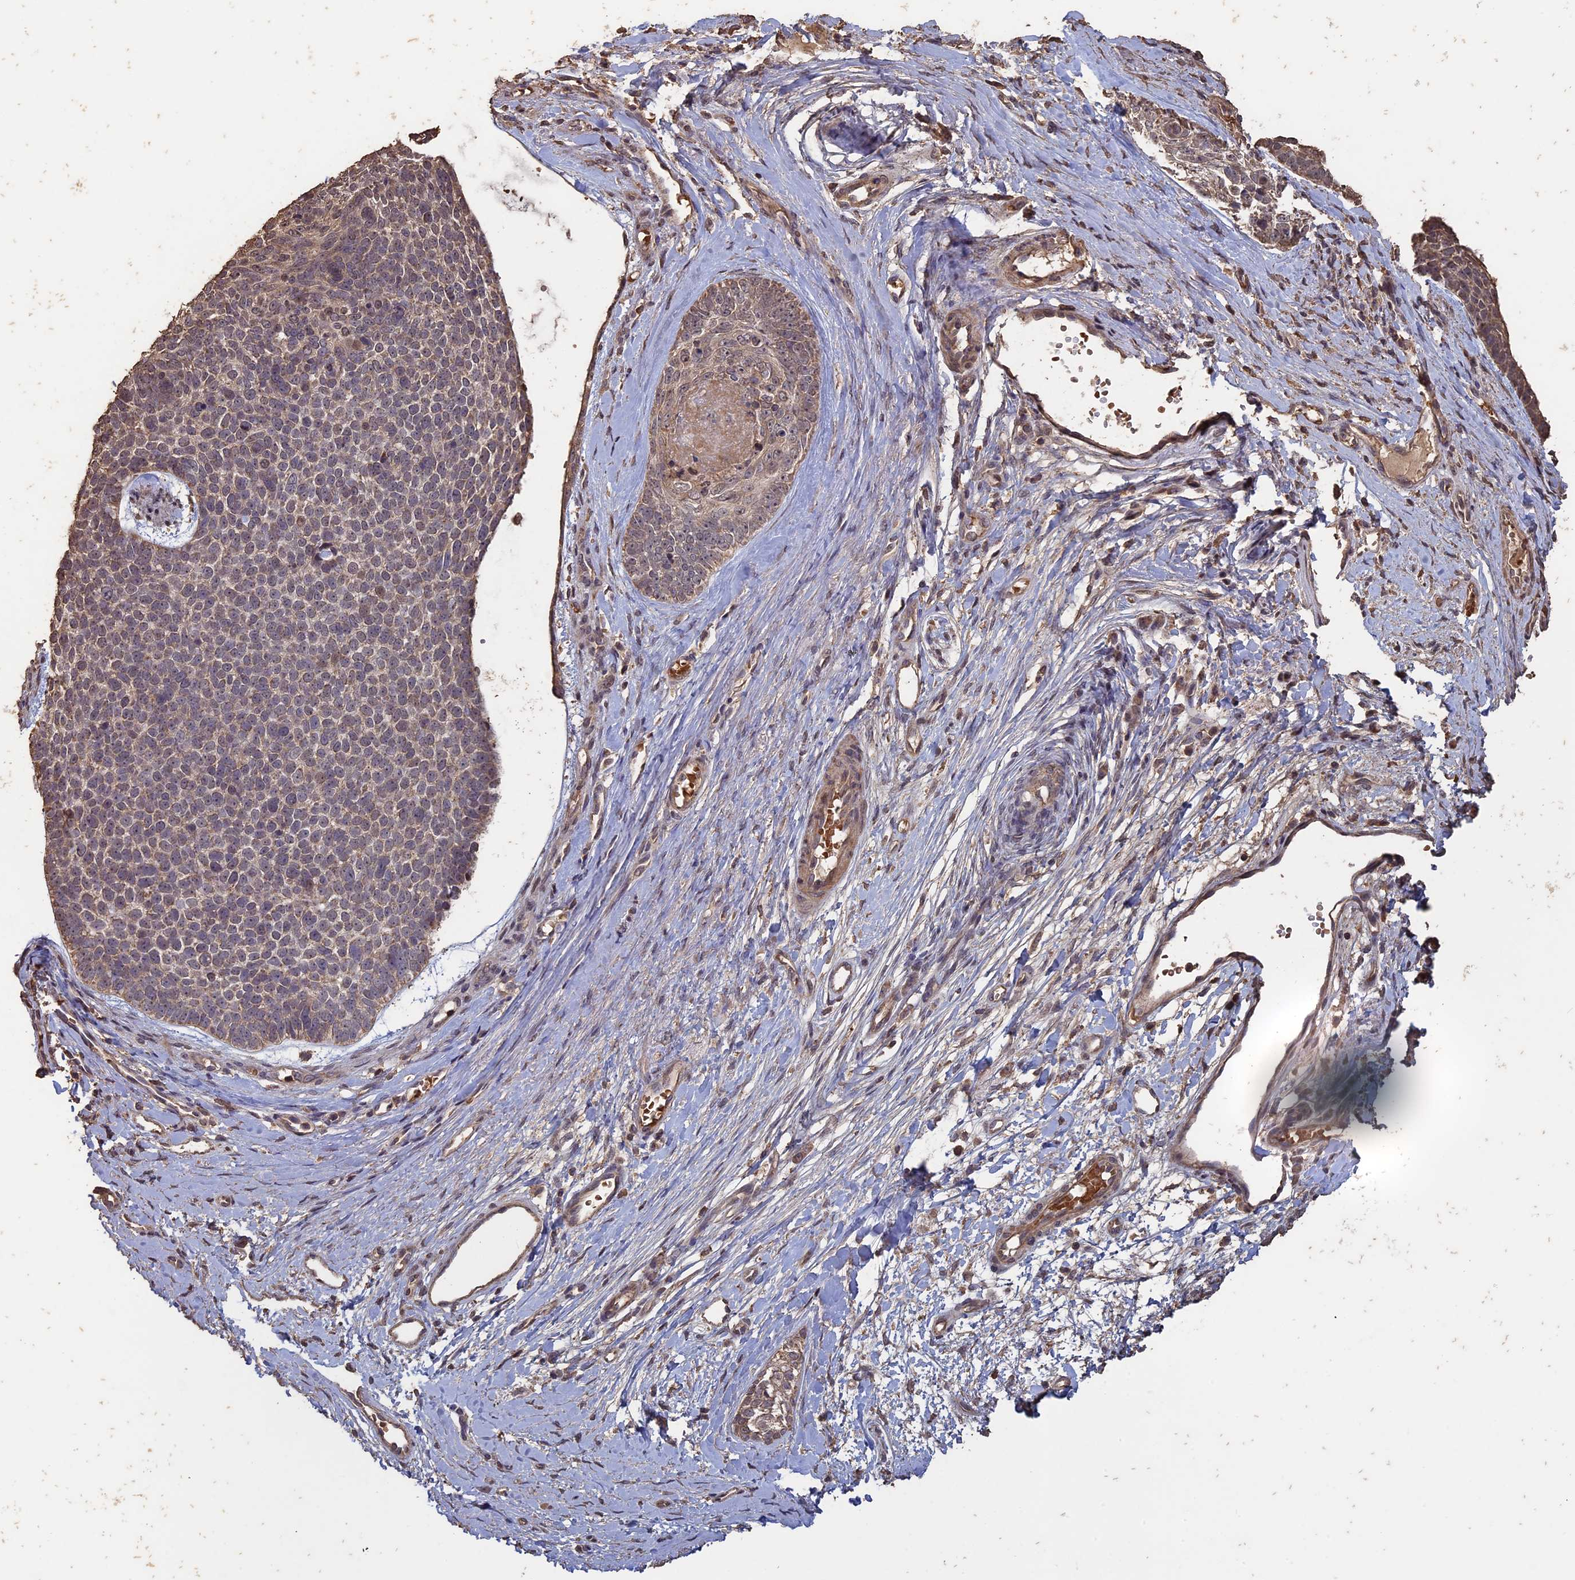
{"staining": {"intensity": "weak", "quantity": "<25%", "location": "cytoplasmic/membranous,nuclear"}, "tissue": "skin cancer", "cell_type": "Tumor cells", "image_type": "cancer", "snomed": [{"axis": "morphology", "description": "Basal cell carcinoma"}, {"axis": "topography", "description": "Skin"}], "caption": "Skin basal cell carcinoma was stained to show a protein in brown. There is no significant staining in tumor cells. Nuclei are stained in blue.", "gene": "HUNK", "patient": {"sex": "female", "age": 81}}